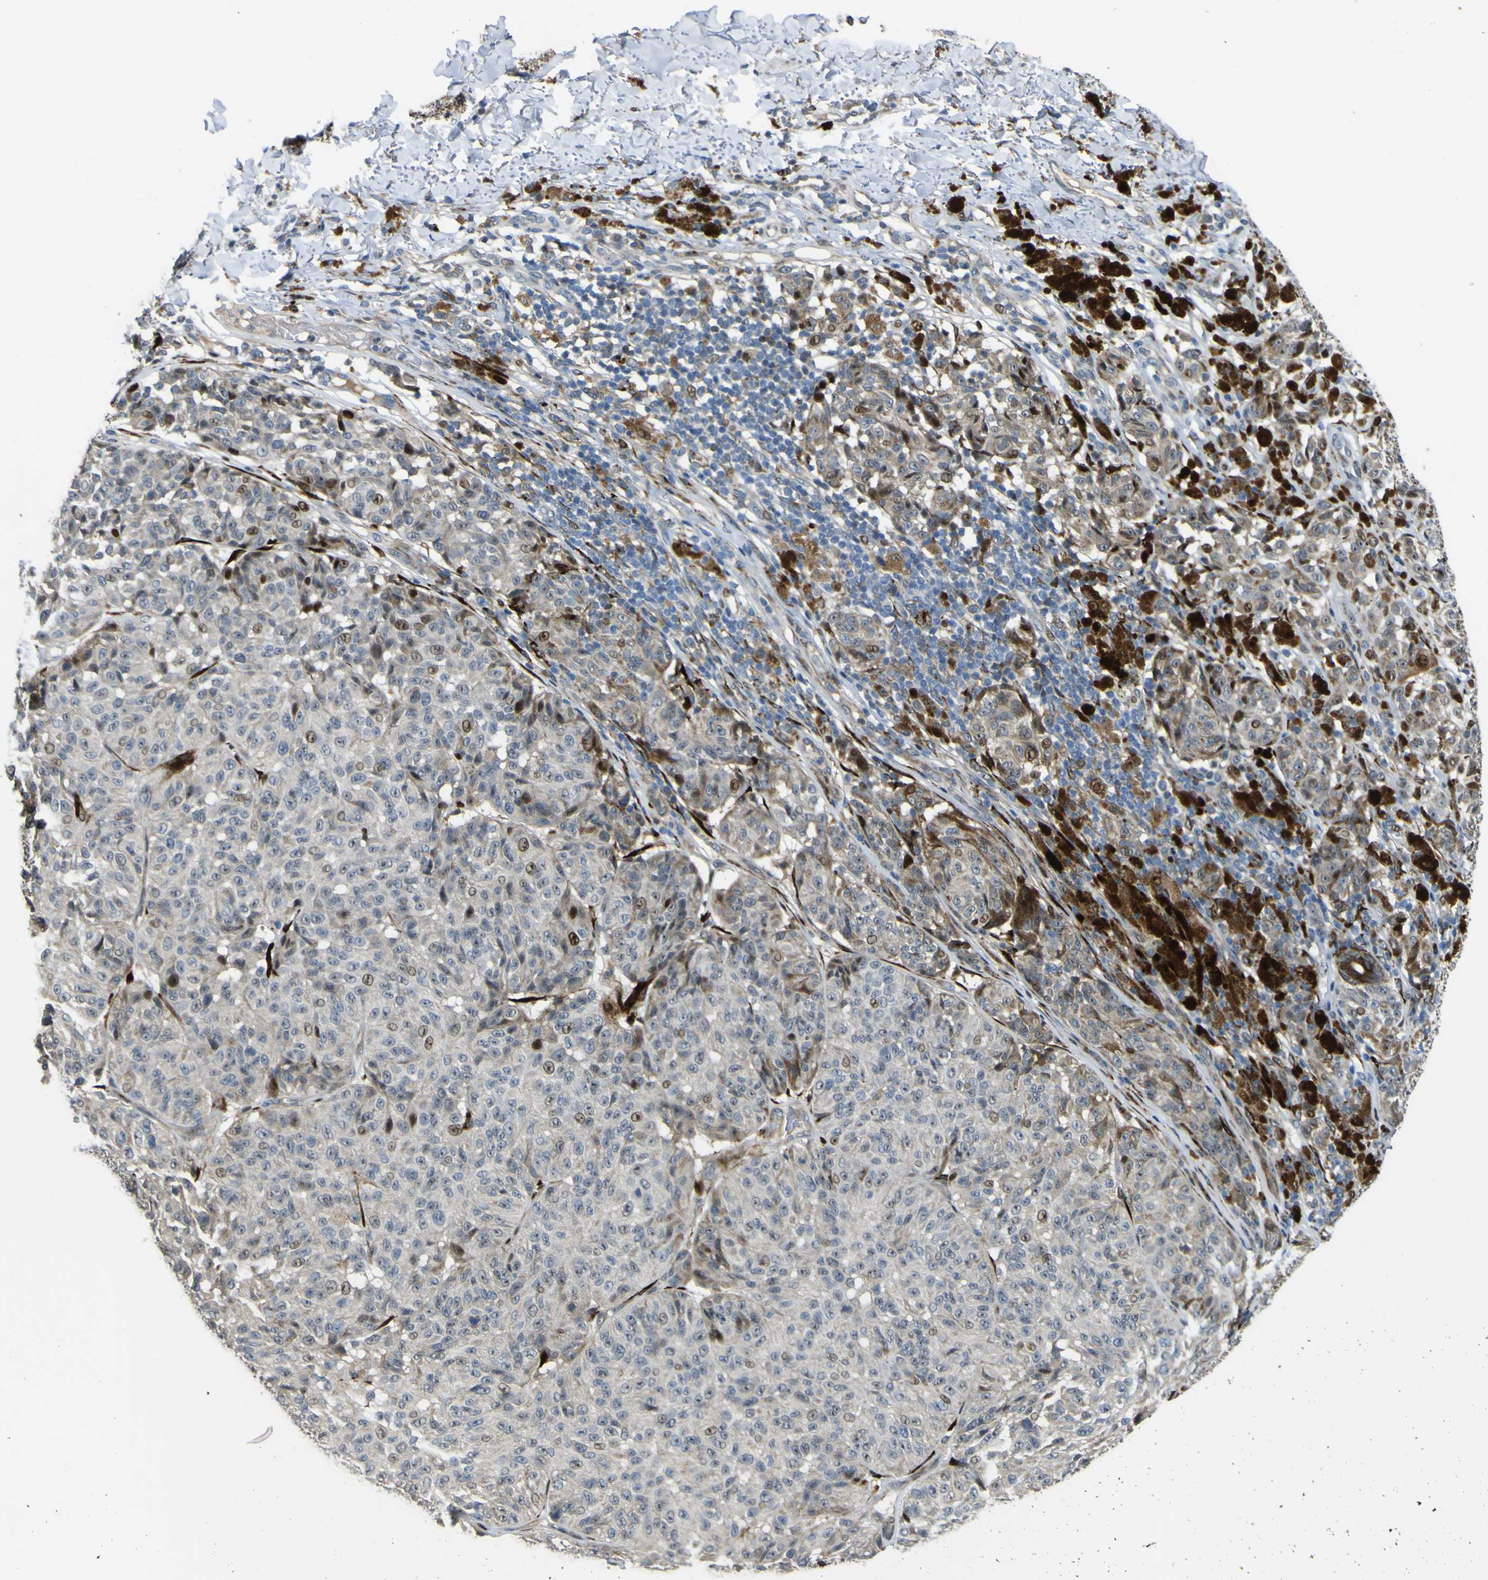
{"staining": {"intensity": "moderate", "quantity": "<25%", "location": "nuclear"}, "tissue": "melanoma", "cell_type": "Tumor cells", "image_type": "cancer", "snomed": [{"axis": "morphology", "description": "Malignant melanoma, NOS"}, {"axis": "topography", "description": "Skin"}], "caption": "Moderate nuclear positivity for a protein is appreciated in approximately <25% of tumor cells of melanoma using IHC.", "gene": "LBHD1", "patient": {"sex": "female", "age": 46}}